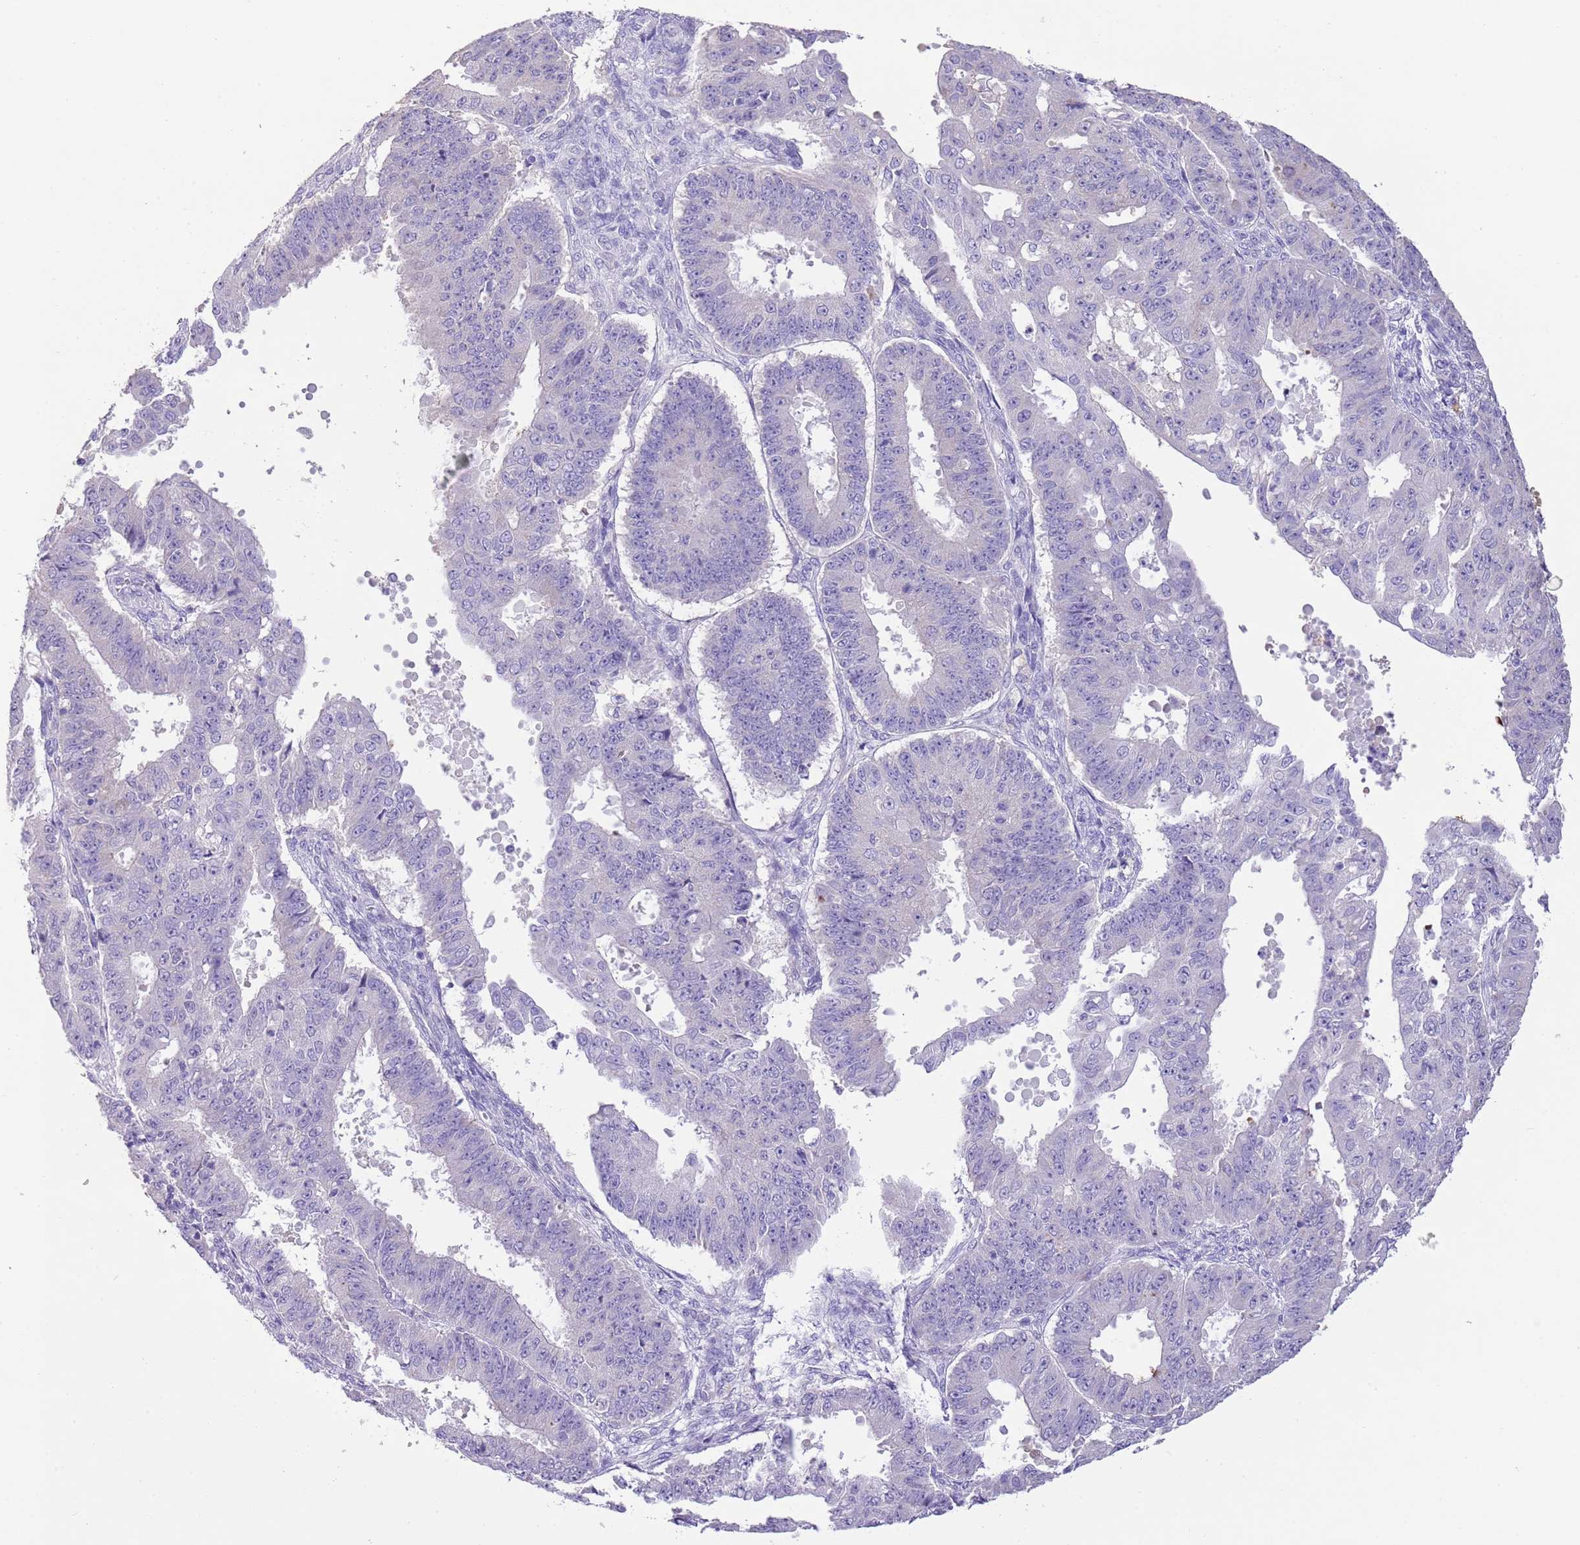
{"staining": {"intensity": "negative", "quantity": "none", "location": "none"}, "tissue": "ovarian cancer", "cell_type": "Tumor cells", "image_type": "cancer", "snomed": [{"axis": "morphology", "description": "Carcinoma, endometroid"}, {"axis": "topography", "description": "Appendix"}, {"axis": "topography", "description": "Ovary"}], "caption": "IHC of ovarian cancer (endometroid carcinoma) reveals no expression in tumor cells.", "gene": "CLEC2A", "patient": {"sex": "female", "age": 42}}